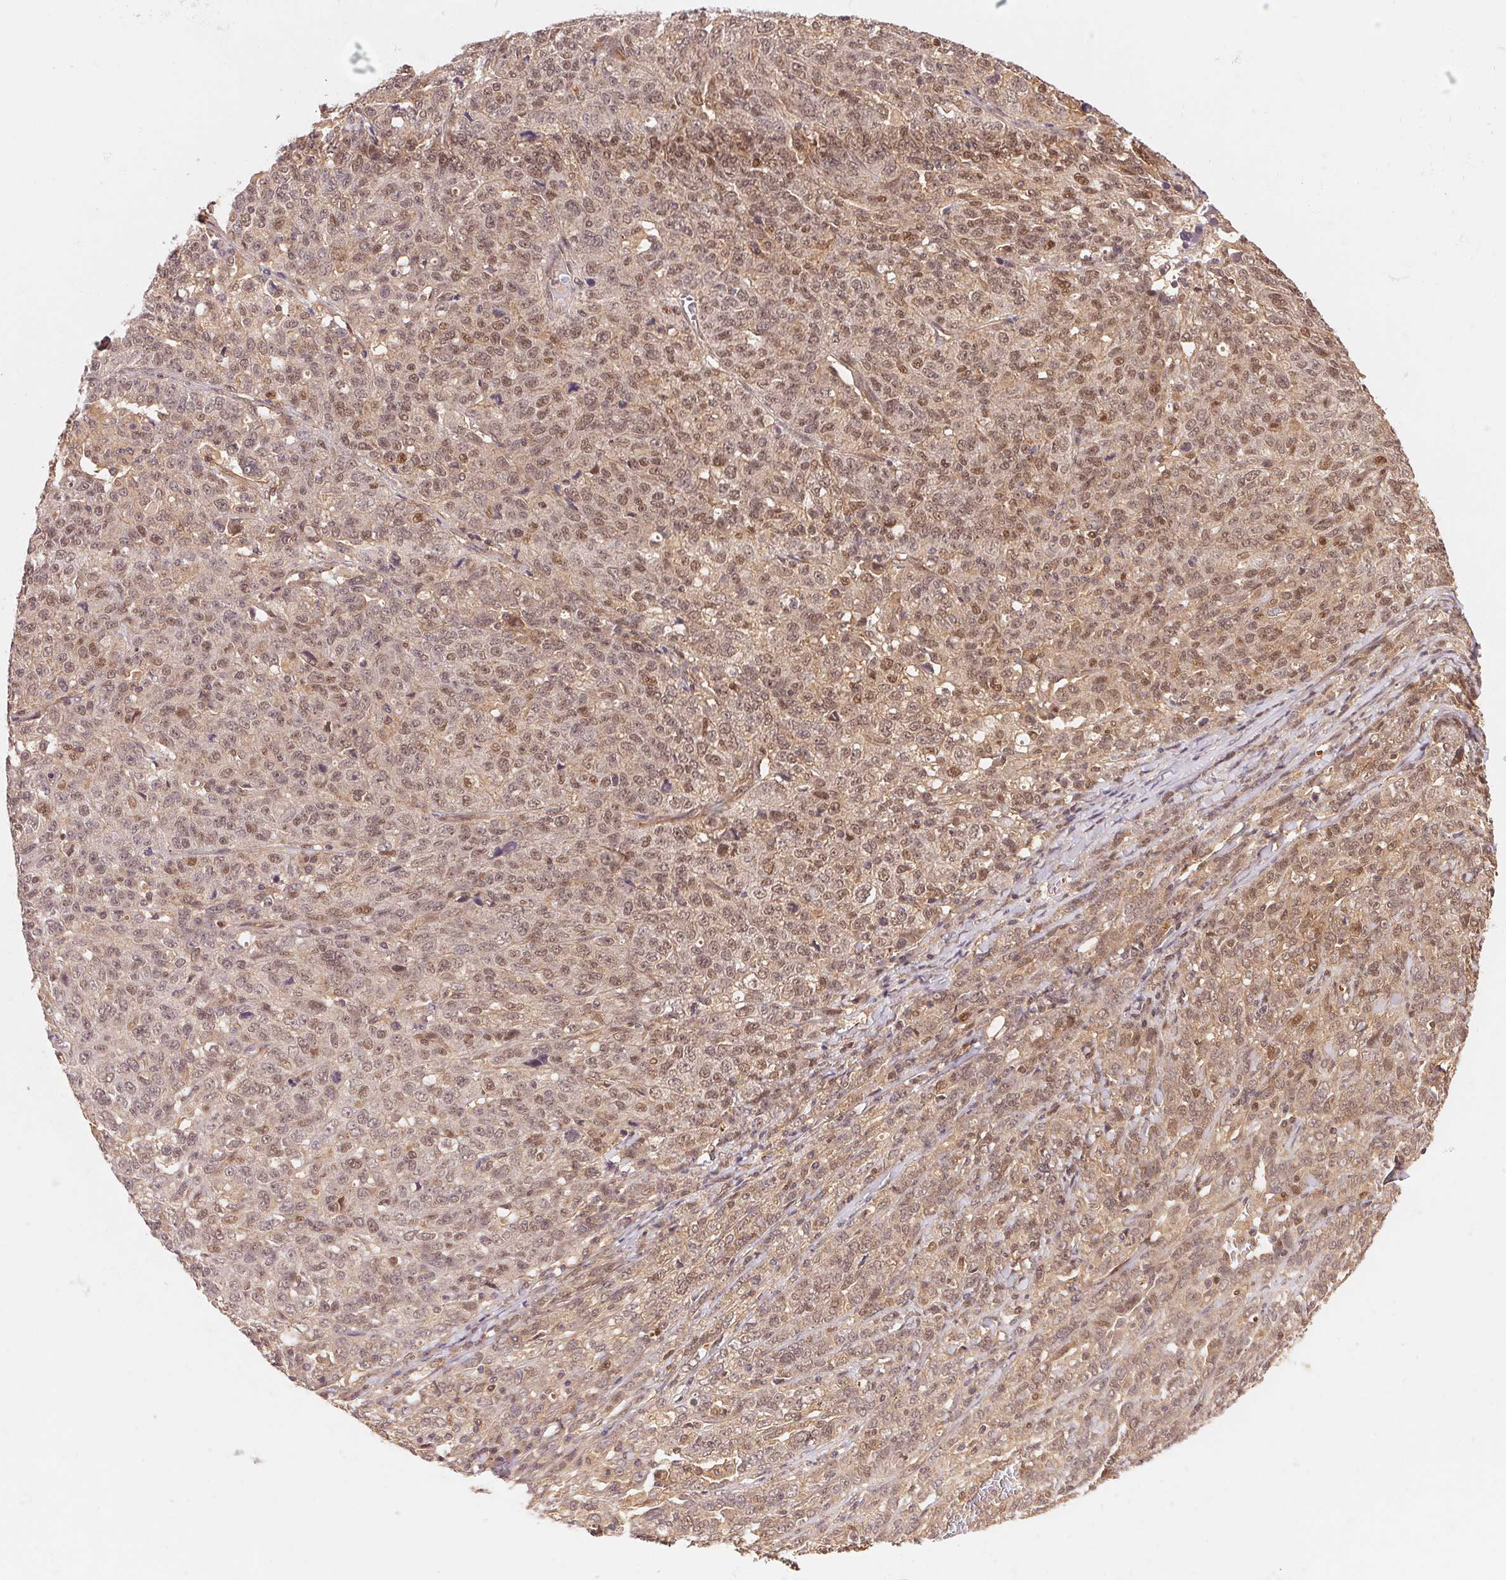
{"staining": {"intensity": "moderate", "quantity": "25%-75%", "location": "nuclear"}, "tissue": "ovarian cancer", "cell_type": "Tumor cells", "image_type": "cancer", "snomed": [{"axis": "morphology", "description": "Cystadenocarcinoma, serous, NOS"}, {"axis": "topography", "description": "Ovary"}], "caption": "Brown immunohistochemical staining in human ovarian cancer displays moderate nuclear positivity in about 25%-75% of tumor cells.", "gene": "TNIP2", "patient": {"sex": "female", "age": 71}}